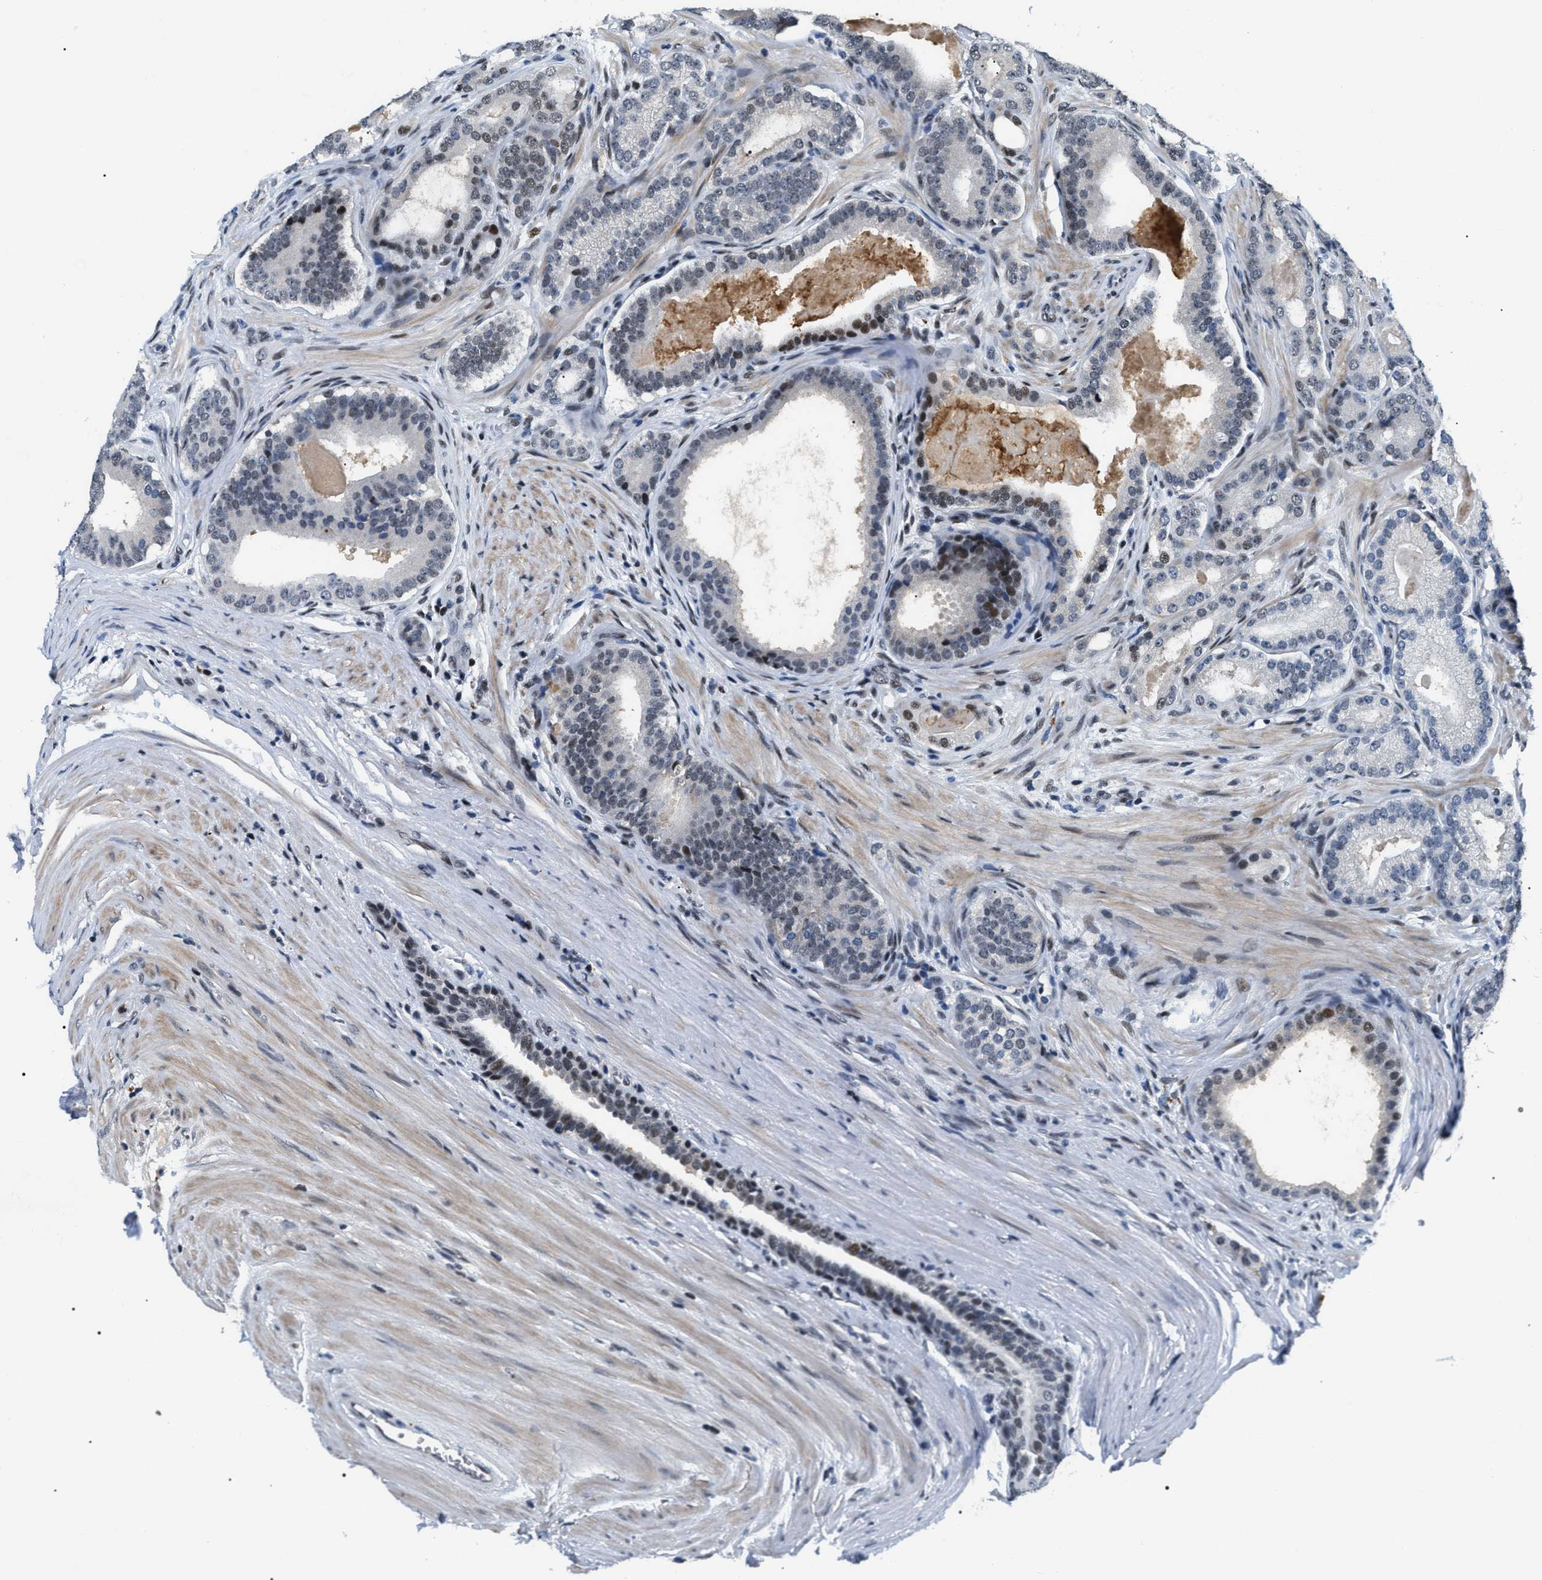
{"staining": {"intensity": "weak", "quantity": "<25%", "location": "nuclear"}, "tissue": "prostate cancer", "cell_type": "Tumor cells", "image_type": "cancer", "snomed": [{"axis": "morphology", "description": "Adenocarcinoma, High grade"}, {"axis": "topography", "description": "Prostate"}], "caption": "Immunohistochemical staining of adenocarcinoma (high-grade) (prostate) shows no significant staining in tumor cells. (Stains: DAB (3,3'-diaminobenzidine) IHC with hematoxylin counter stain, Microscopy: brightfield microscopy at high magnification).", "gene": "C7orf25", "patient": {"sex": "male", "age": 60}}